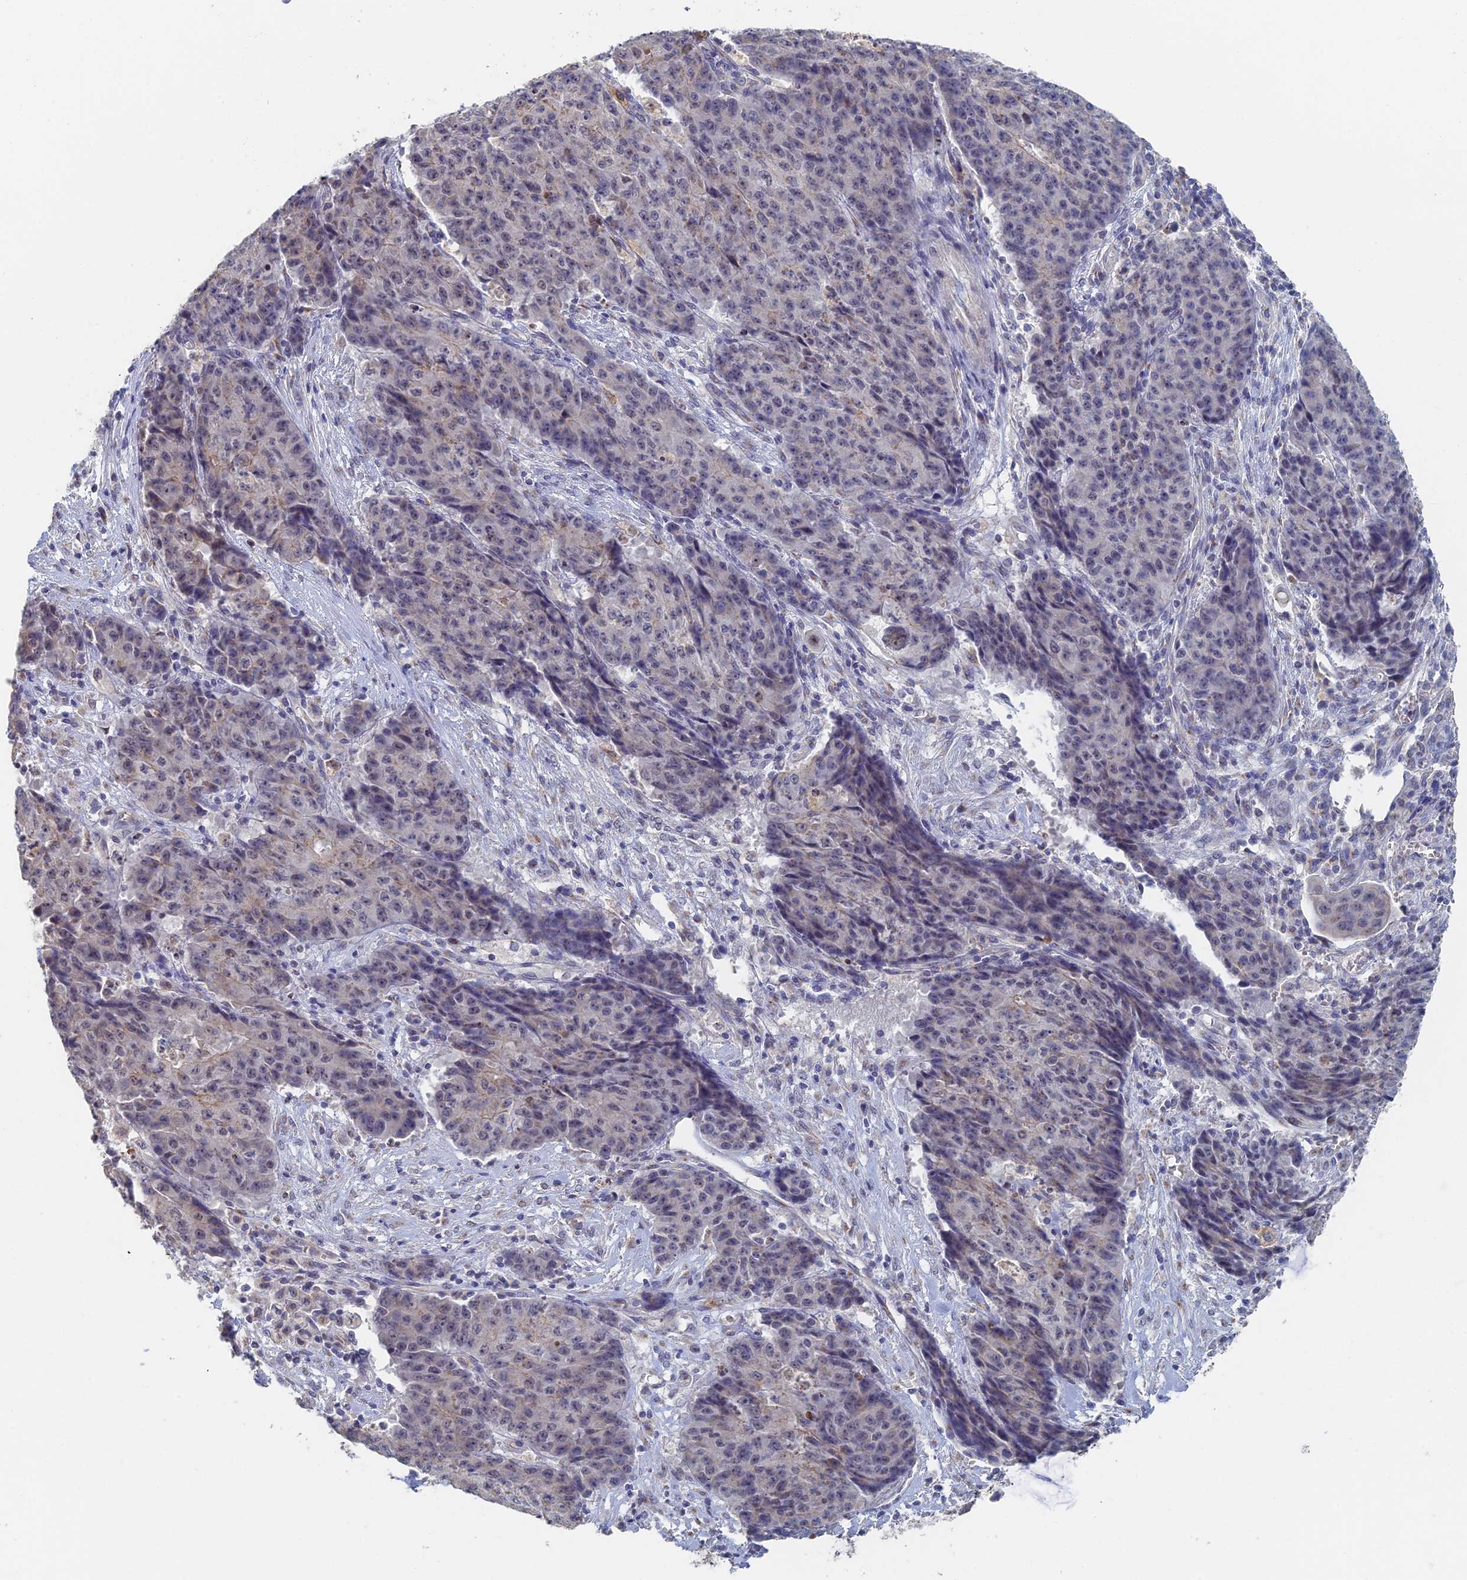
{"staining": {"intensity": "weak", "quantity": "<25%", "location": "nuclear"}, "tissue": "ovarian cancer", "cell_type": "Tumor cells", "image_type": "cancer", "snomed": [{"axis": "morphology", "description": "Carcinoma, endometroid"}, {"axis": "topography", "description": "Ovary"}], "caption": "DAB (3,3'-diaminobenzidine) immunohistochemical staining of endometroid carcinoma (ovarian) displays no significant staining in tumor cells.", "gene": "GPATCH1", "patient": {"sex": "female", "age": 42}}